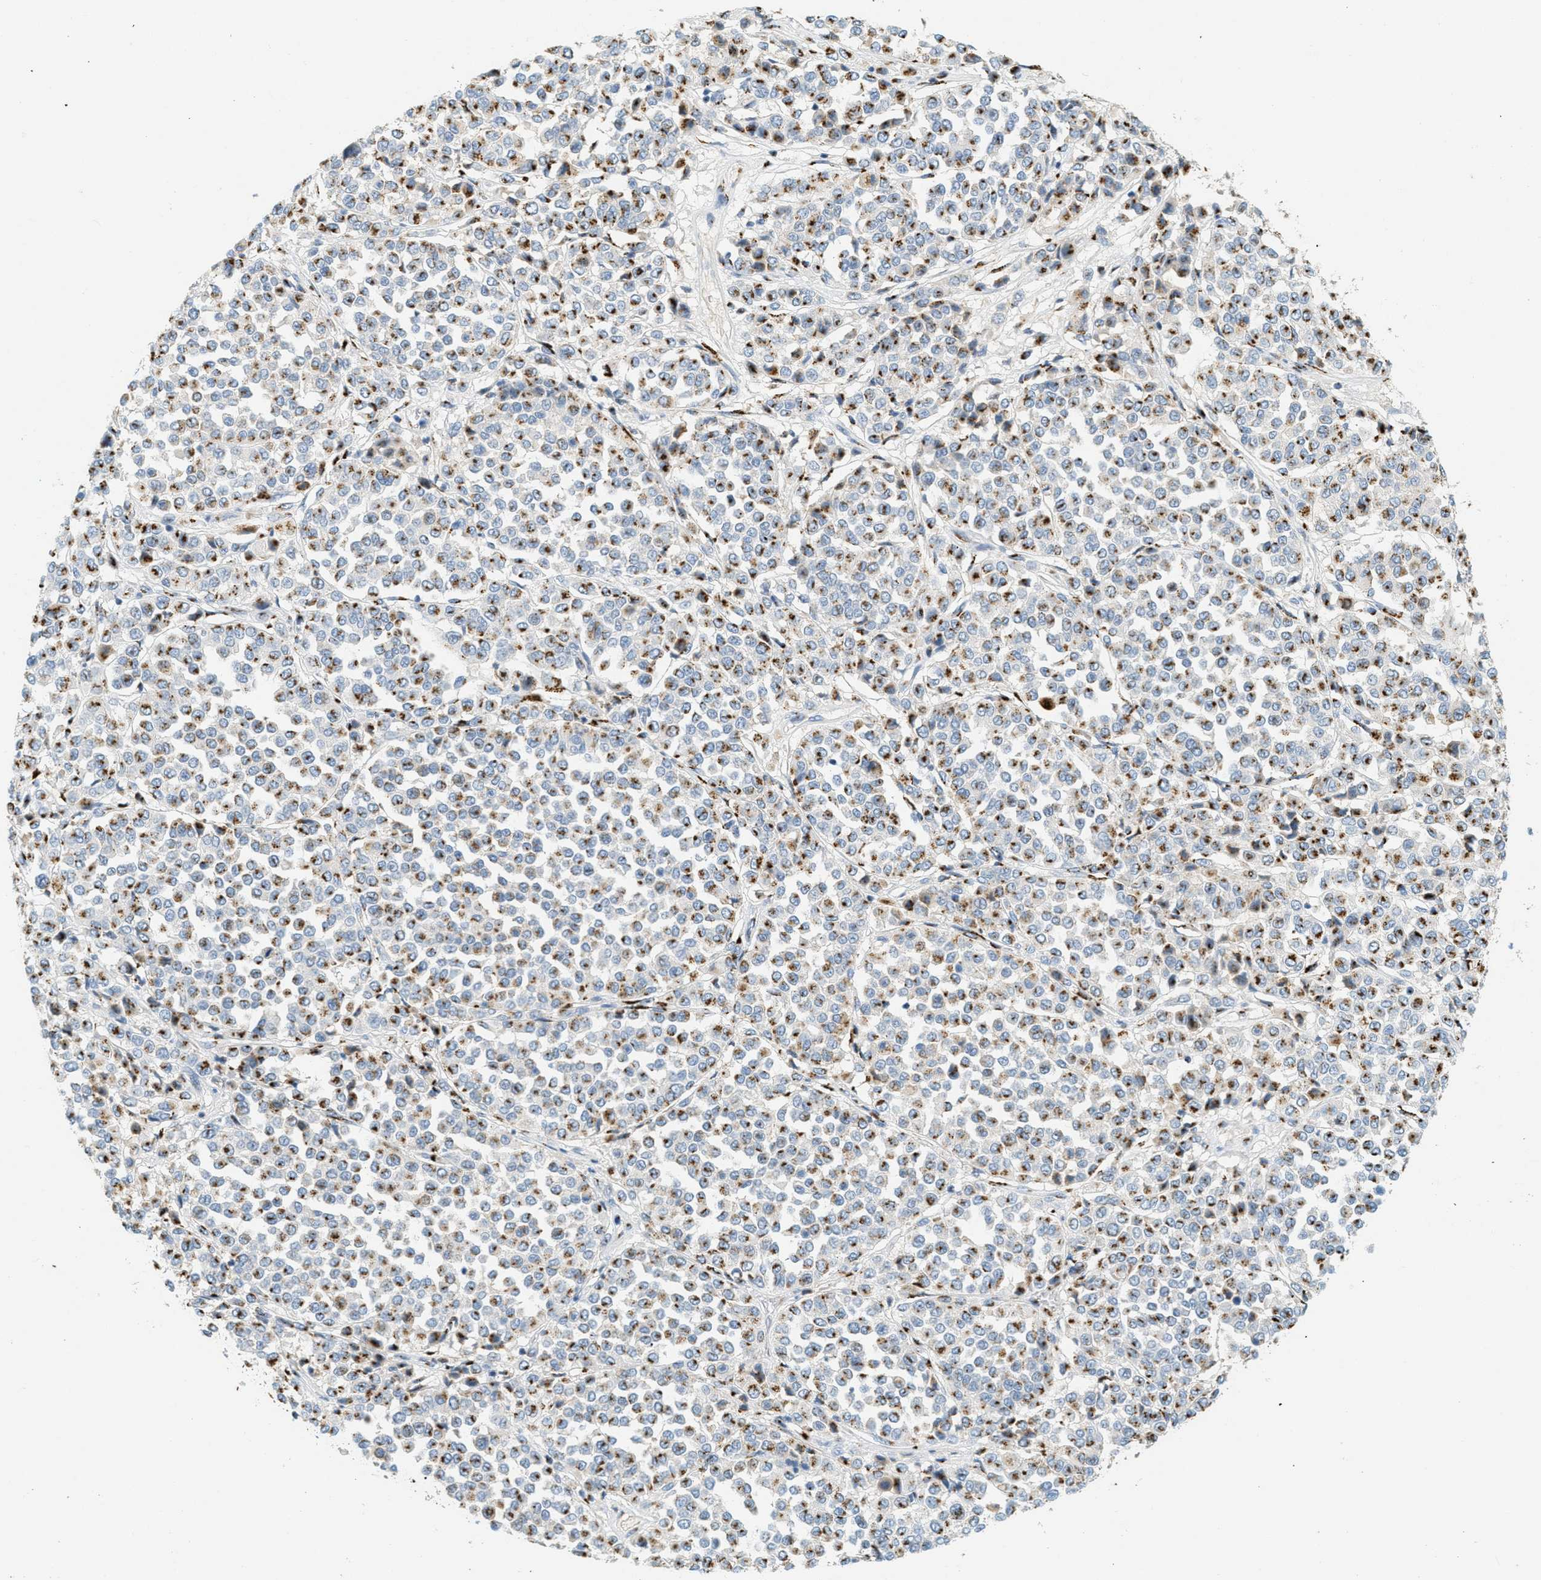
{"staining": {"intensity": "moderate", "quantity": "25%-75%", "location": "cytoplasmic/membranous"}, "tissue": "melanoma", "cell_type": "Tumor cells", "image_type": "cancer", "snomed": [{"axis": "morphology", "description": "Malignant melanoma, Metastatic site"}, {"axis": "topography", "description": "Pancreas"}], "caption": "Brown immunohistochemical staining in melanoma shows moderate cytoplasmic/membranous positivity in approximately 25%-75% of tumor cells.", "gene": "ENTPD4", "patient": {"sex": "female", "age": 30}}